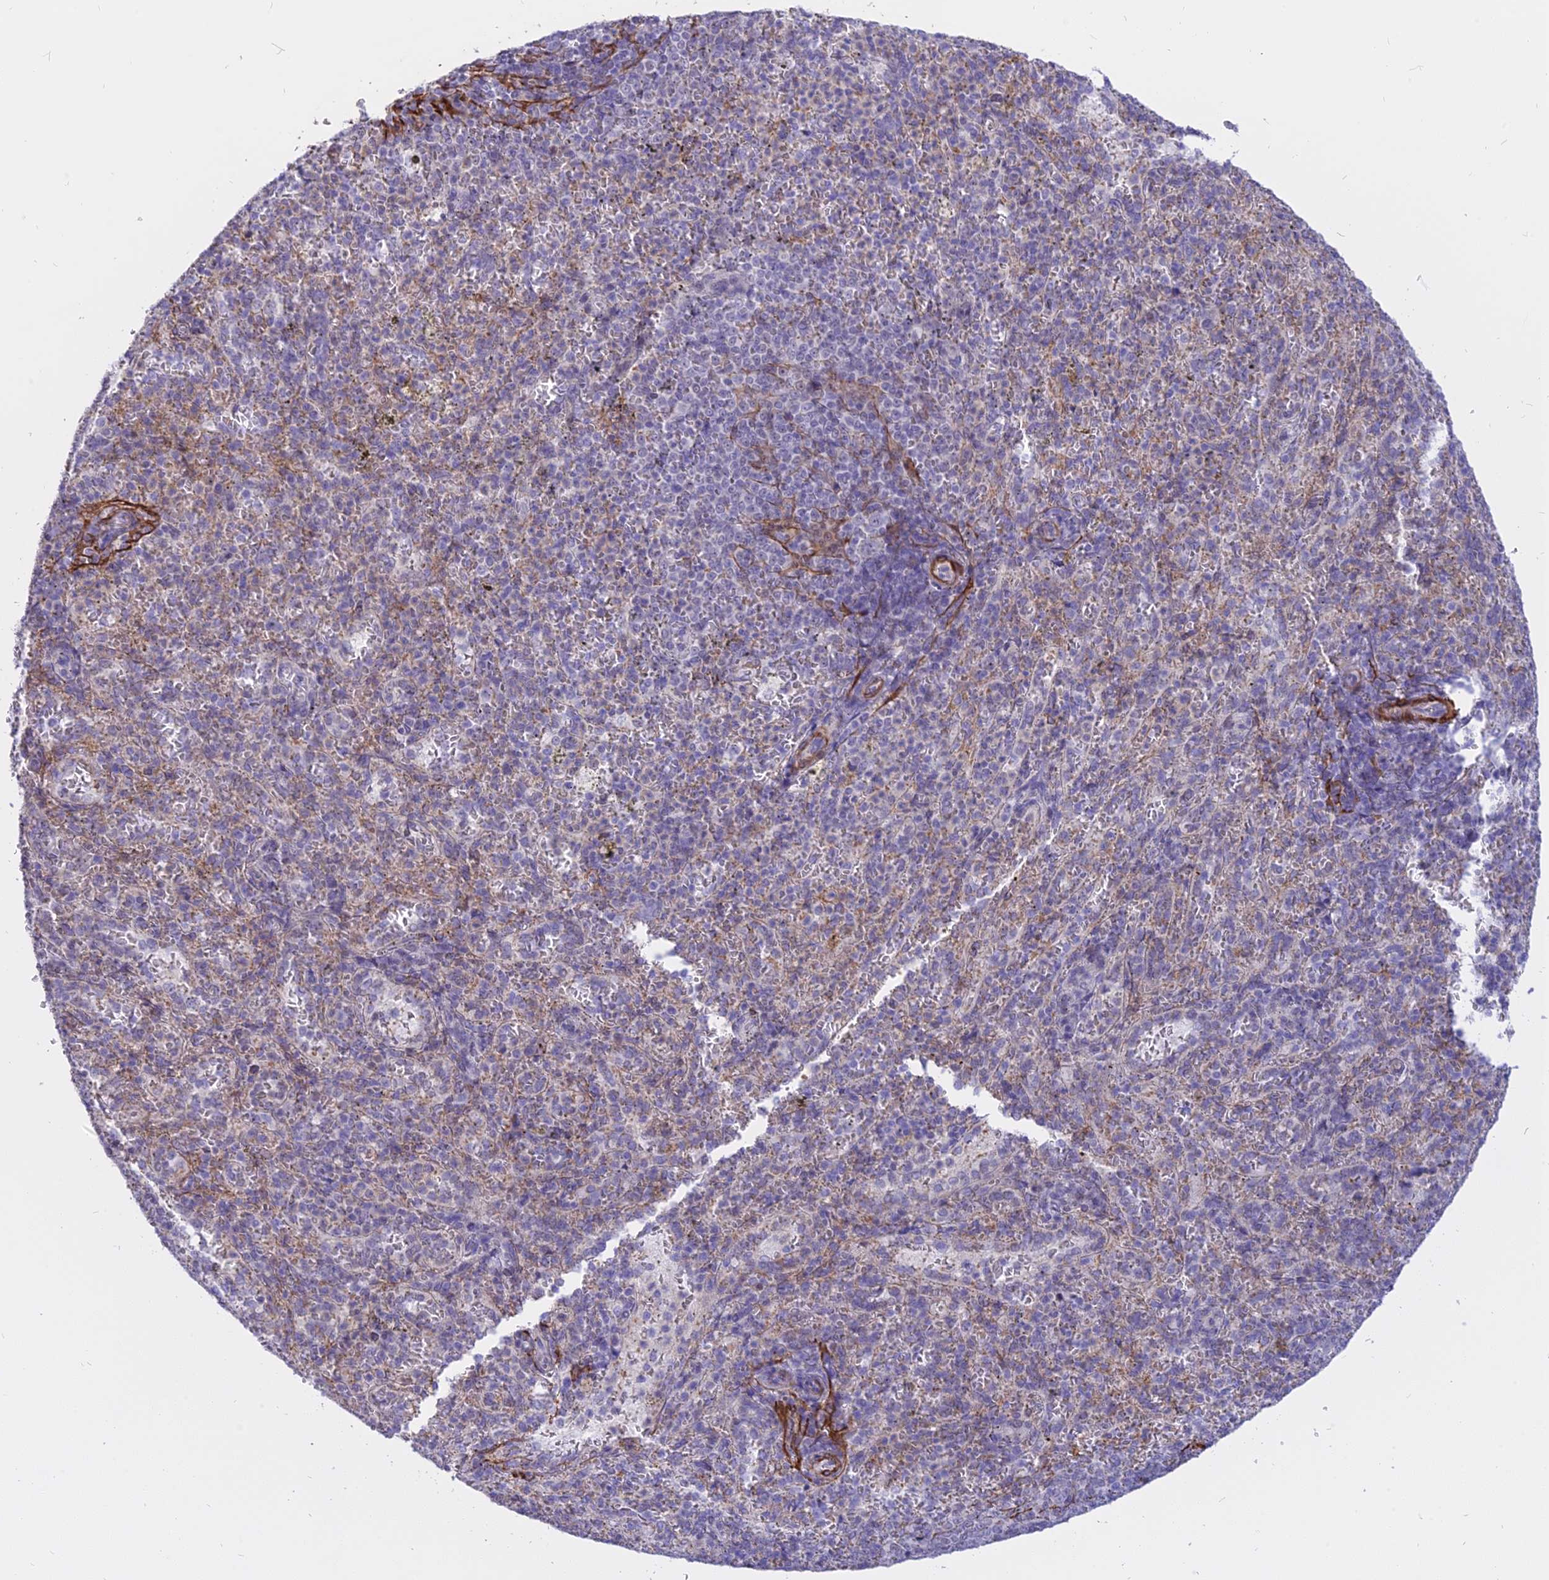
{"staining": {"intensity": "negative", "quantity": "none", "location": "none"}, "tissue": "spleen", "cell_type": "Cells in red pulp", "image_type": "normal", "snomed": [{"axis": "morphology", "description": "Normal tissue, NOS"}, {"axis": "topography", "description": "Spleen"}], "caption": "High magnification brightfield microscopy of normal spleen stained with DAB (brown) and counterstained with hematoxylin (blue): cells in red pulp show no significant staining.", "gene": "CENPV", "patient": {"sex": "female", "age": 21}}